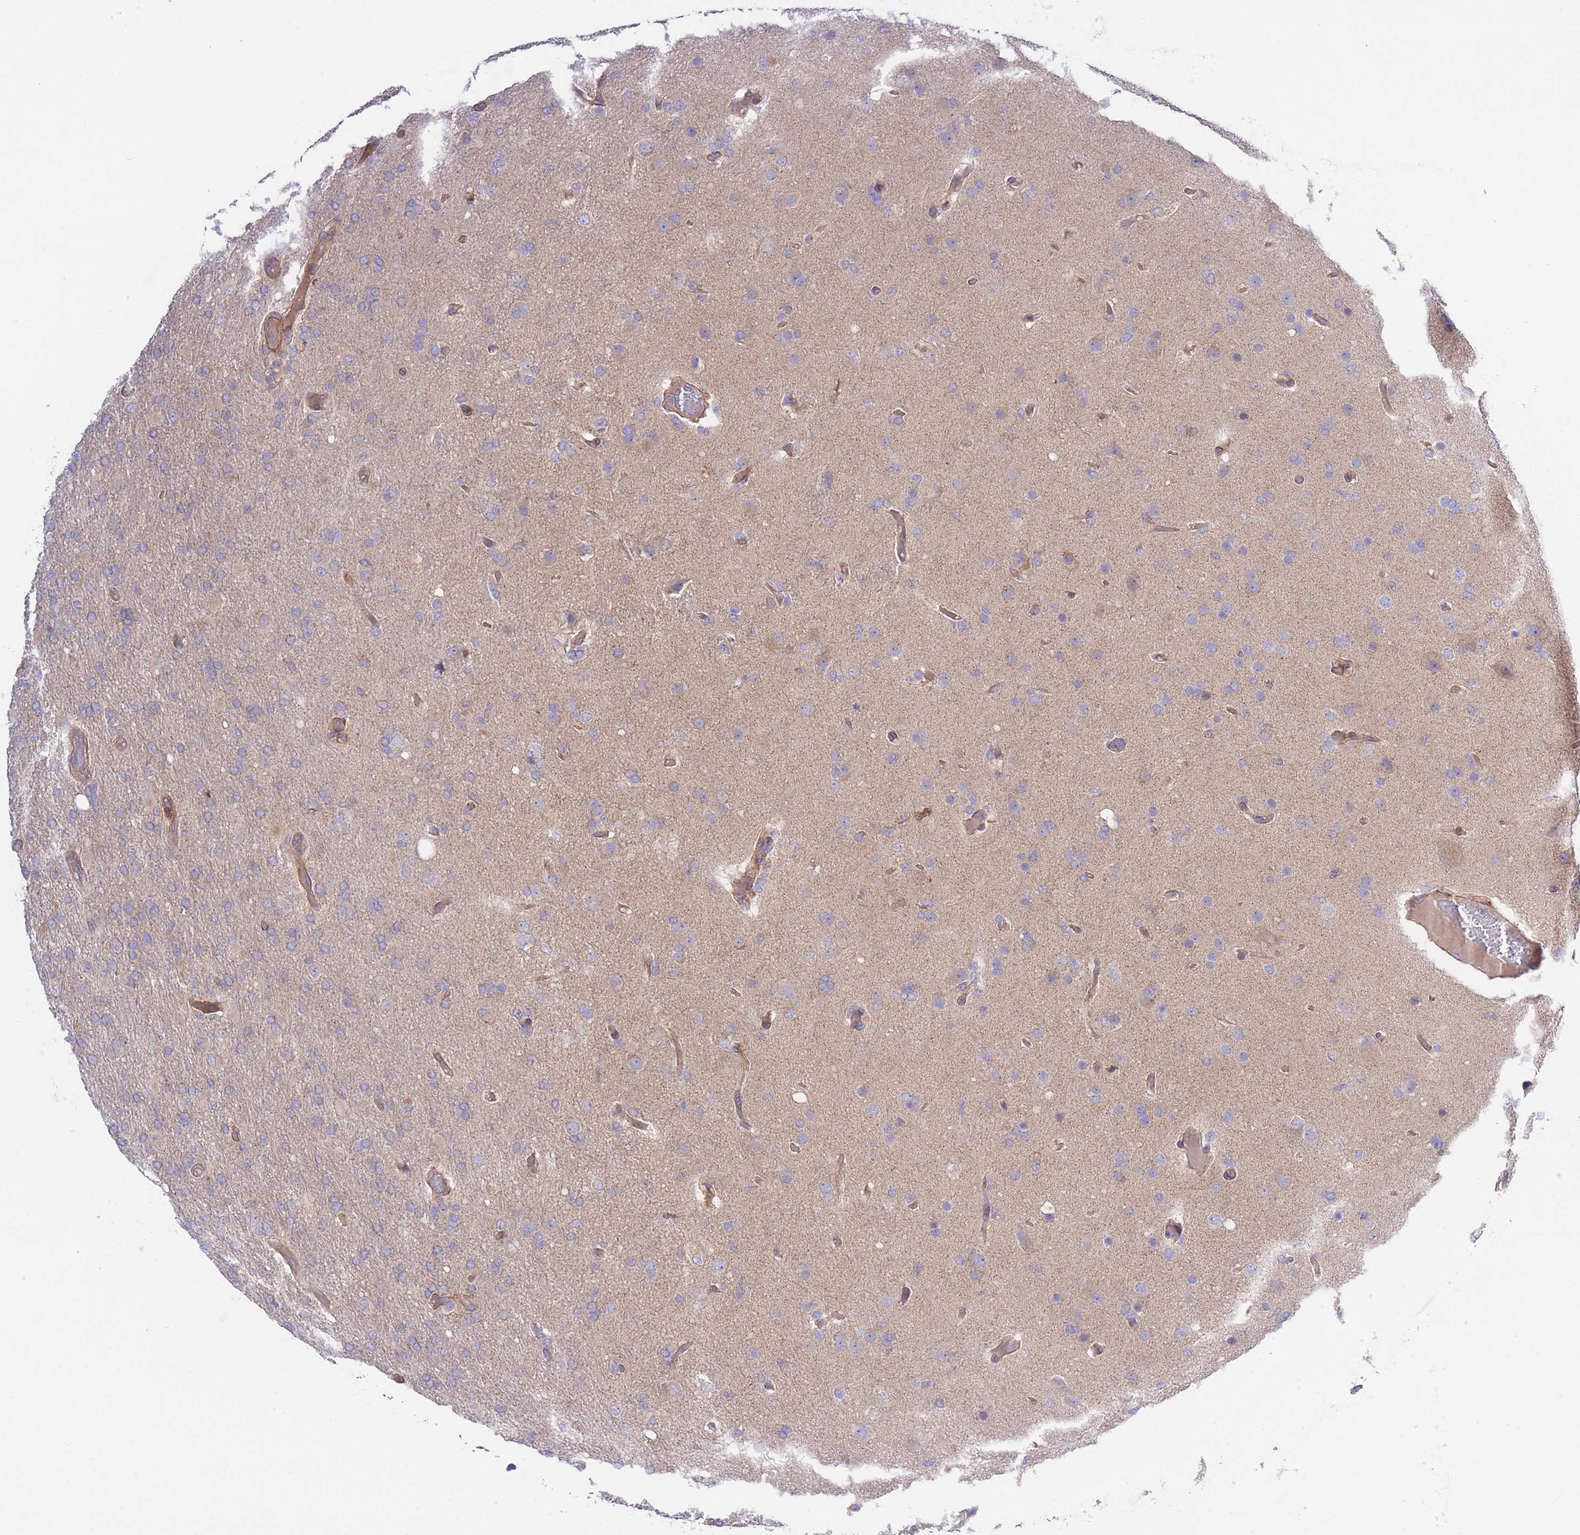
{"staining": {"intensity": "negative", "quantity": "none", "location": "none"}, "tissue": "glioma", "cell_type": "Tumor cells", "image_type": "cancer", "snomed": [{"axis": "morphology", "description": "Glioma, malignant, High grade"}, {"axis": "topography", "description": "Brain"}], "caption": "A histopathology image of glioma stained for a protein displays no brown staining in tumor cells.", "gene": "CHAC1", "patient": {"sex": "female", "age": 74}}